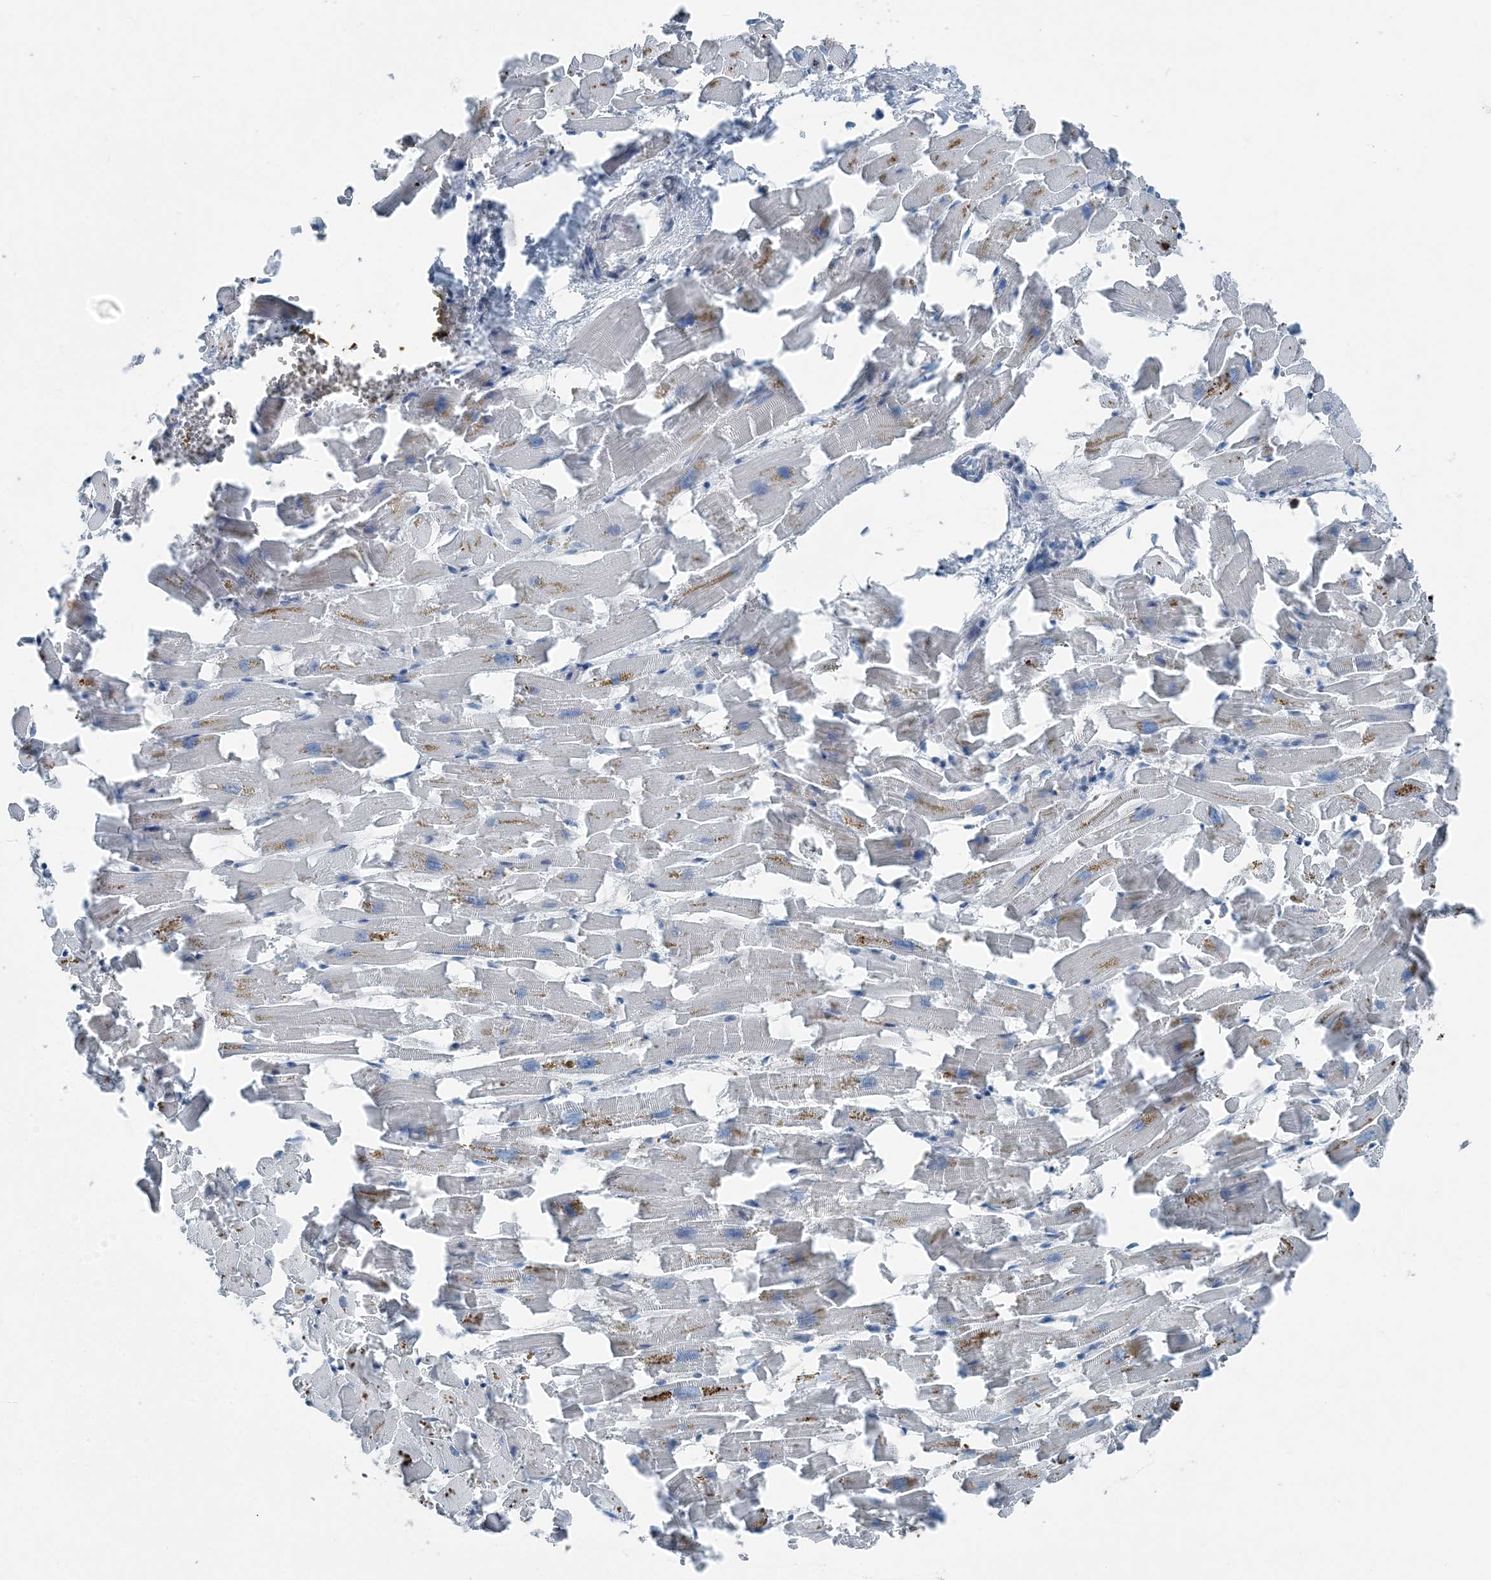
{"staining": {"intensity": "moderate", "quantity": "25%-75%", "location": "cytoplasmic/membranous"}, "tissue": "heart muscle", "cell_type": "Cardiomyocytes", "image_type": "normal", "snomed": [{"axis": "morphology", "description": "Normal tissue, NOS"}, {"axis": "topography", "description": "Heart"}], "caption": "A micrograph of heart muscle stained for a protein reveals moderate cytoplasmic/membranous brown staining in cardiomyocytes. (DAB = brown stain, brightfield microscopy at high magnification).", "gene": "CFL1", "patient": {"sex": "female", "age": 64}}